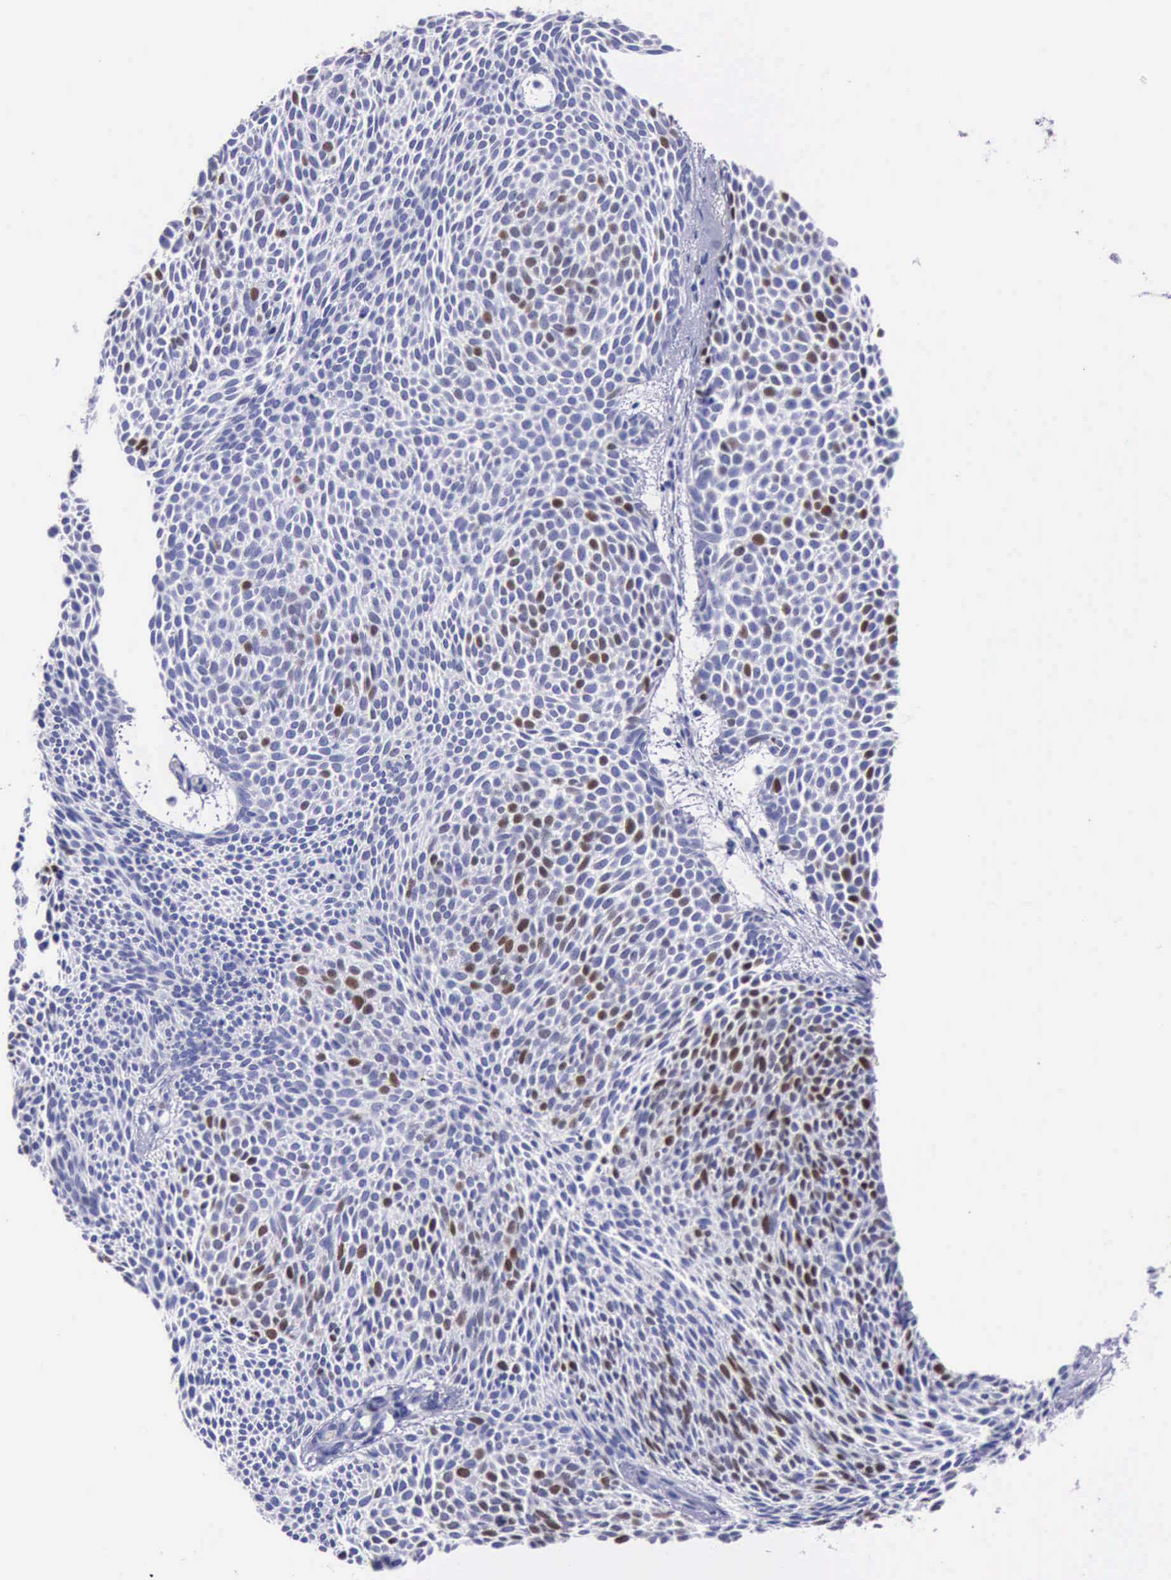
{"staining": {"intensity": "moderate", "quantity": "<25%", "location": "nuclear"}, "tissue": "skin cancer", "cell_type": "Tumor cells", "image_type": "cancer", "snomed": [{"axis": "morphology", "description": "Basal cell carcinoma"}, {"axis": "topography", "description": "Skin"}], "caption": "Skin cancer was stained to show a protein in brown. There is low levels of moderate nuclear staining in approximately <25% of tumor cells. The staining was performed using DAB to visualize the protein expression in brown, while the nuclei were stained in blue with hematoxylin (Magnification: 20x).", "gene": "MCM2", "patient": {"sex": "male", "age": 84}}